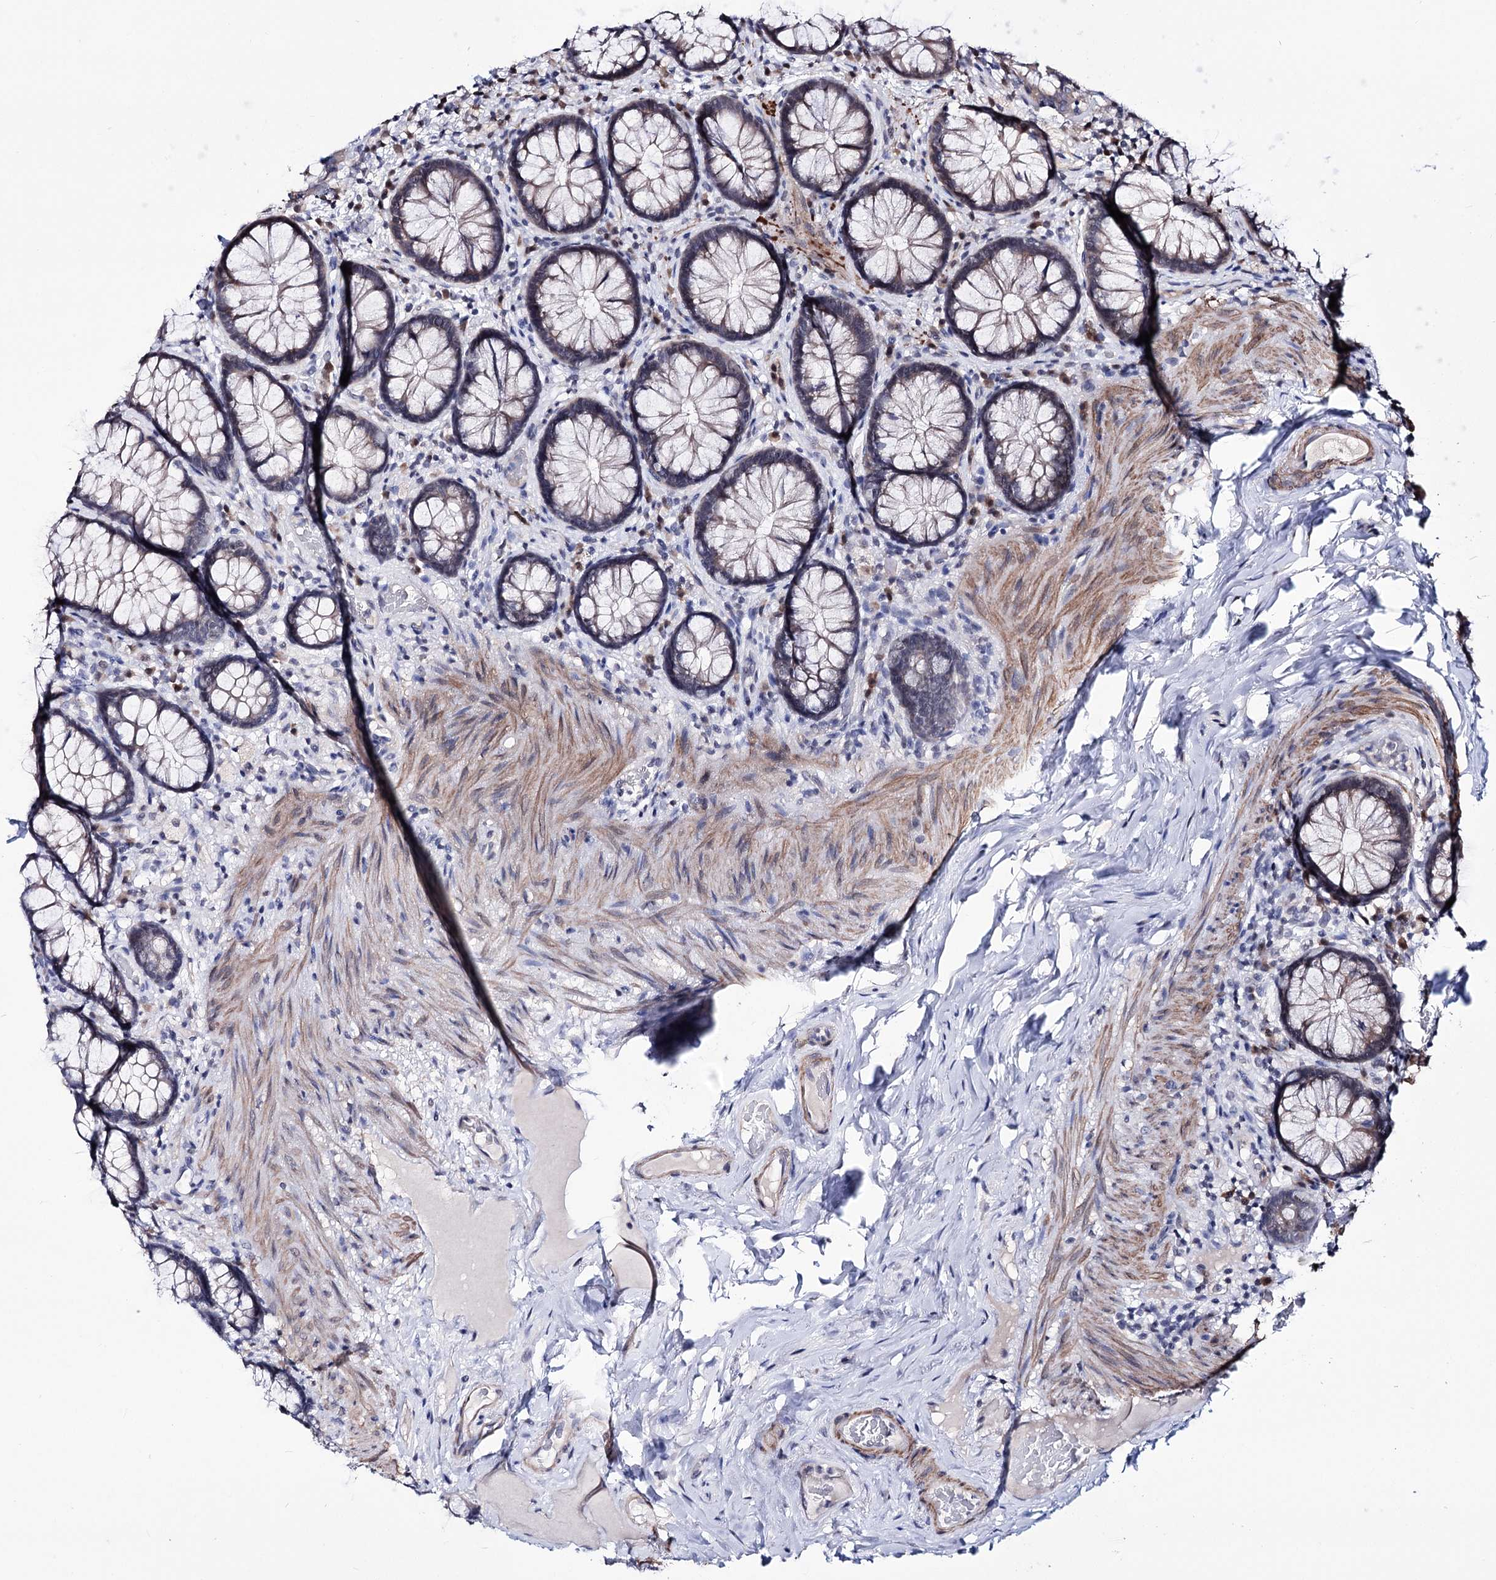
{"staining": {"intensity": "moderate", "quantity": "25%-75%", "location": "cytoplasmic/membranous"}, "tissue": "rectum", "cell_type": "Glandular cells", "image_type": "normal", "snomed": [{"axis": "morphology", "description": "Normal tissue, NOS"}, {"axis": "topography", "description": "Rectum"}], "caption": "This is a photomicrograph of IHC staining of benign rectum, which shows moderate expression in the cytoplasmic/membranous of glandular cells.", "gene": "PPRC1", "patient": {"sex": "male", "age": 83}}